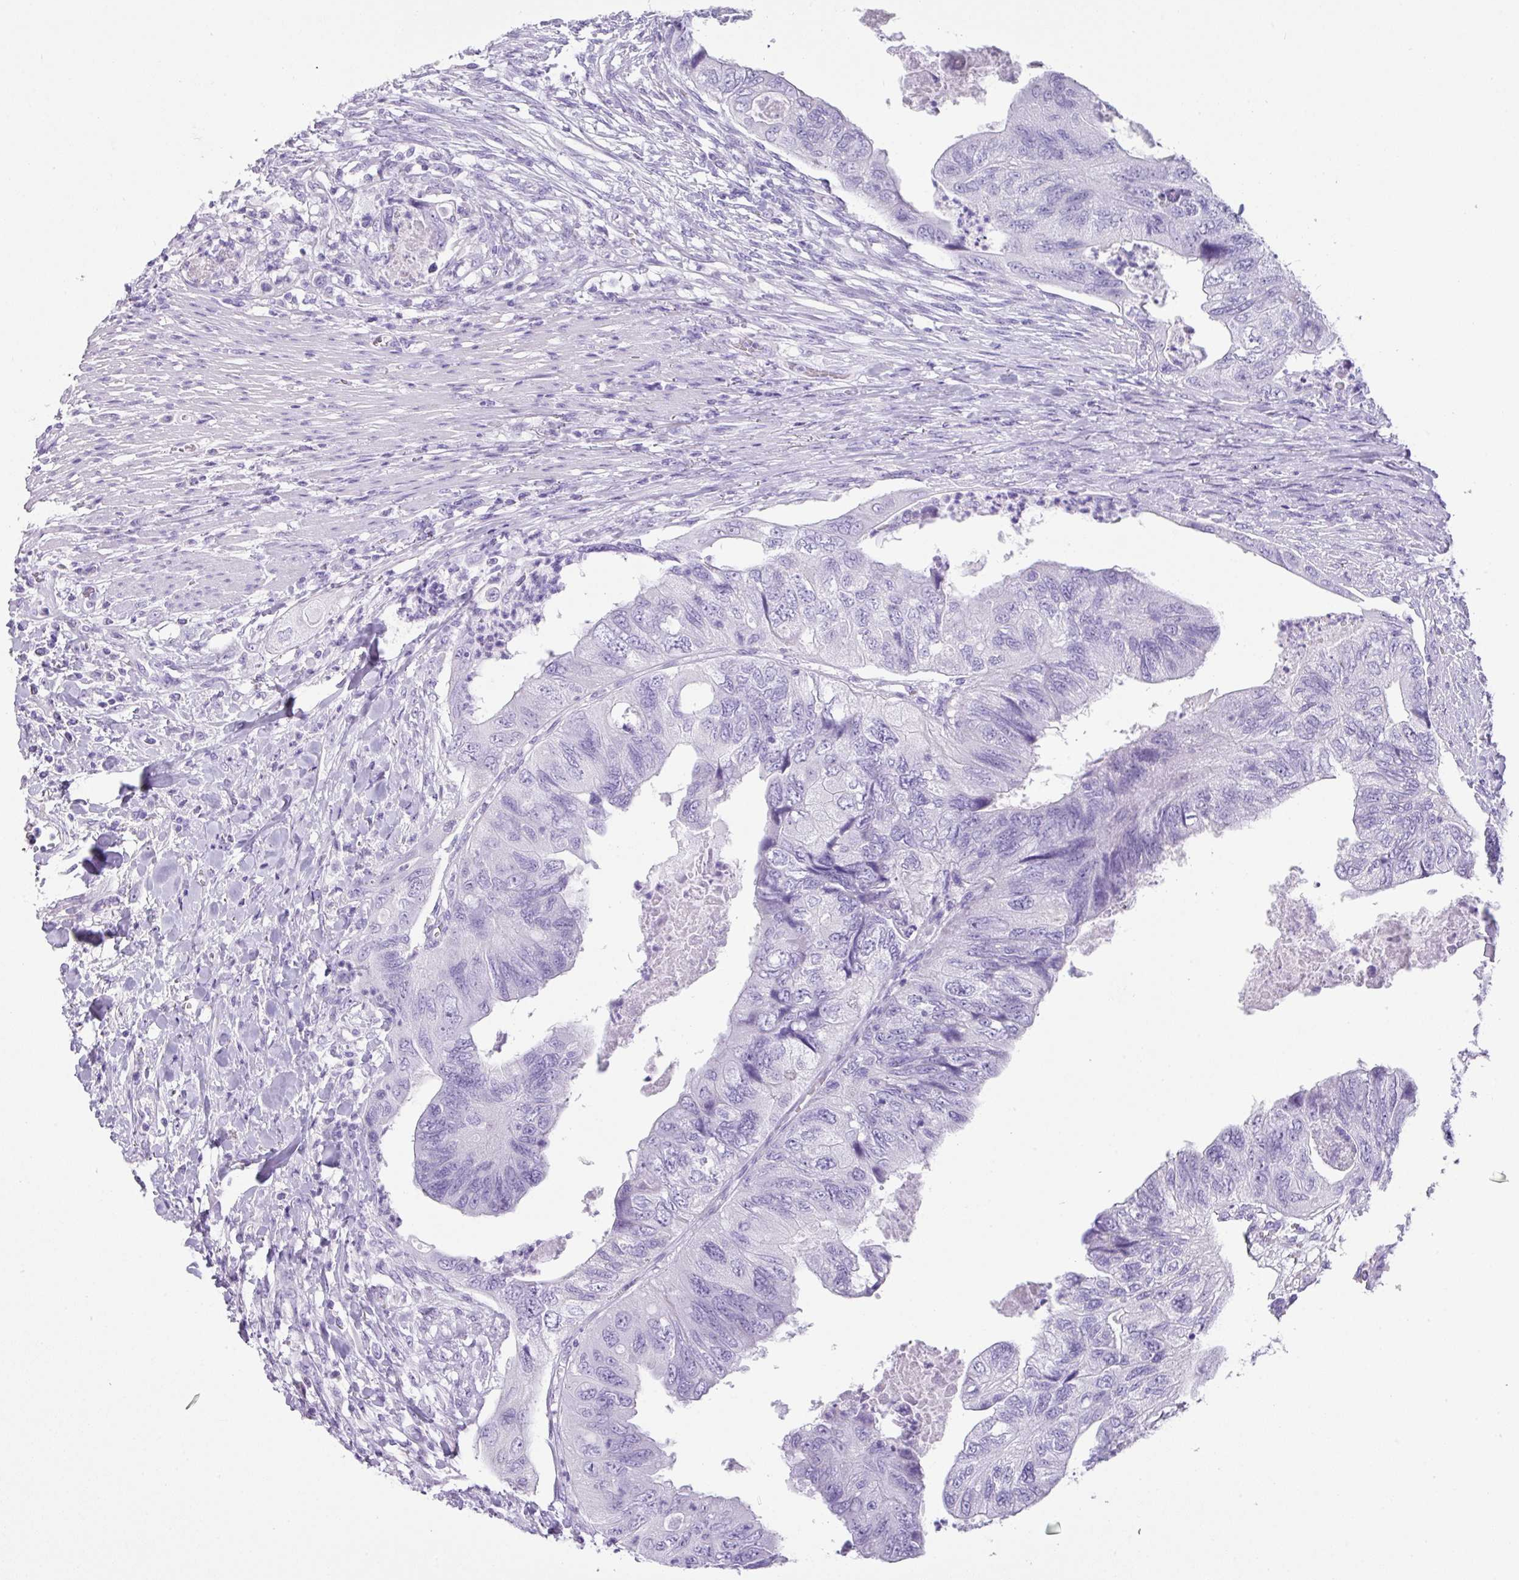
{"staining": {"intensity": "negative", "quantity": "none", "location": "none"}, "tissue": "colorectal cancer", "cell_type": "Tumor cells", "image_type": "cancer", "snomed": [{"axis": "morphology", "description": "Adenocarcinoma, NOS"}, {"axis": "topography", "description": "Rectum"}], "caption": "Immunohistochemical staining of colorectal cancer shows no significant expression in tumor cells.", "gene": "TNP1", "patient": {"sex": "male", "age": 63}}